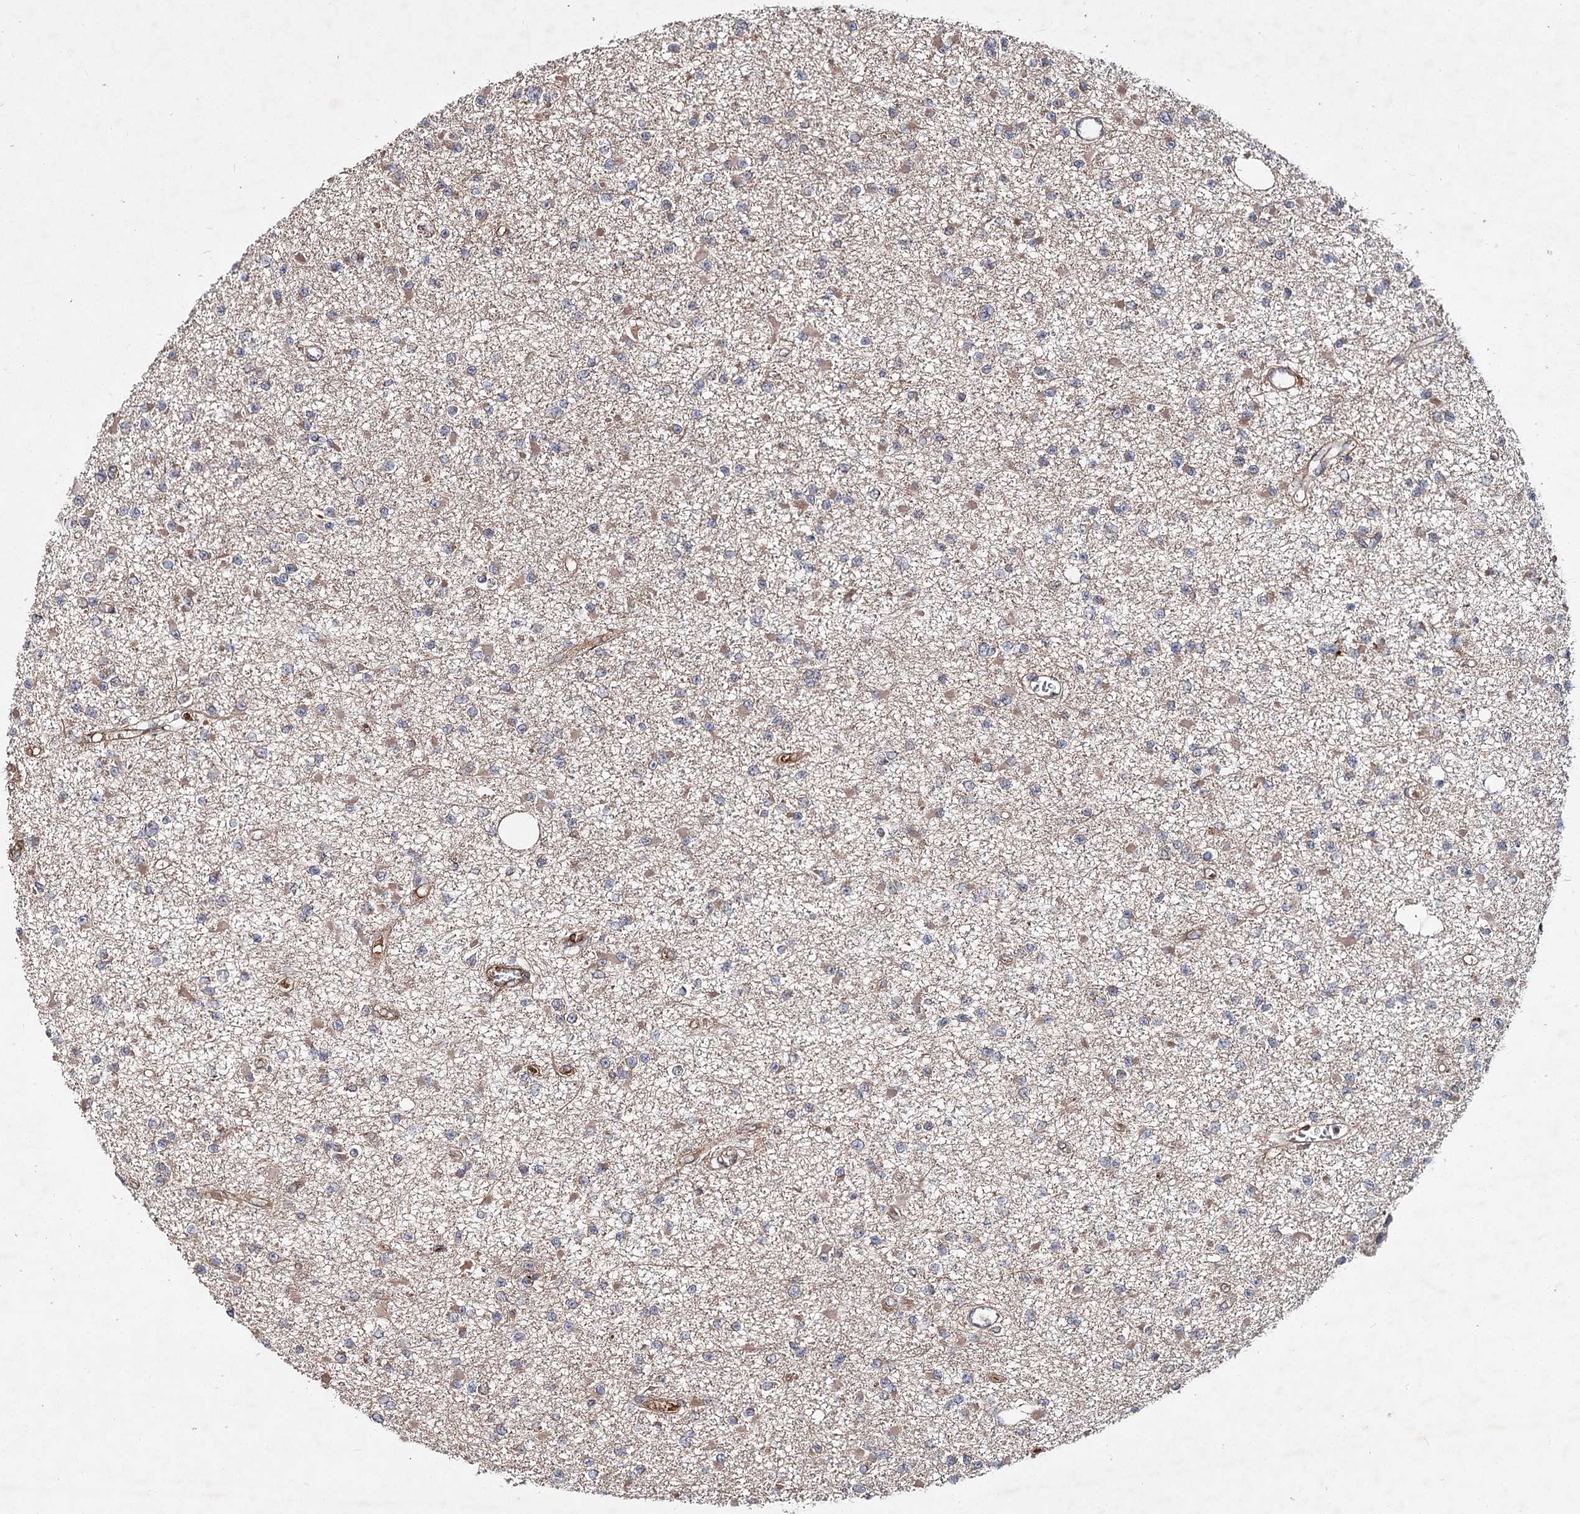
{"staining": {"intensity": "weak", "quantity": "25%-75%", "location": "cytoplasmic/membranous"}, "tissue": "glioma", "cell_type": "Tumor cells", "image_type": "cancer", "snomed": [{"axis": "morphology", "description": "Glioma, malignant, Low grade"}, {"axis": "topography", "description": "Brain"}], "caption": "Immunohistochemical staining of human glioma displays weak cytoplasmic/membranous protein positivity in approximately 25%-75% of tumor cells.", "gene": "MSANTD2", "patient": {"sex": "female", "age": 22}}